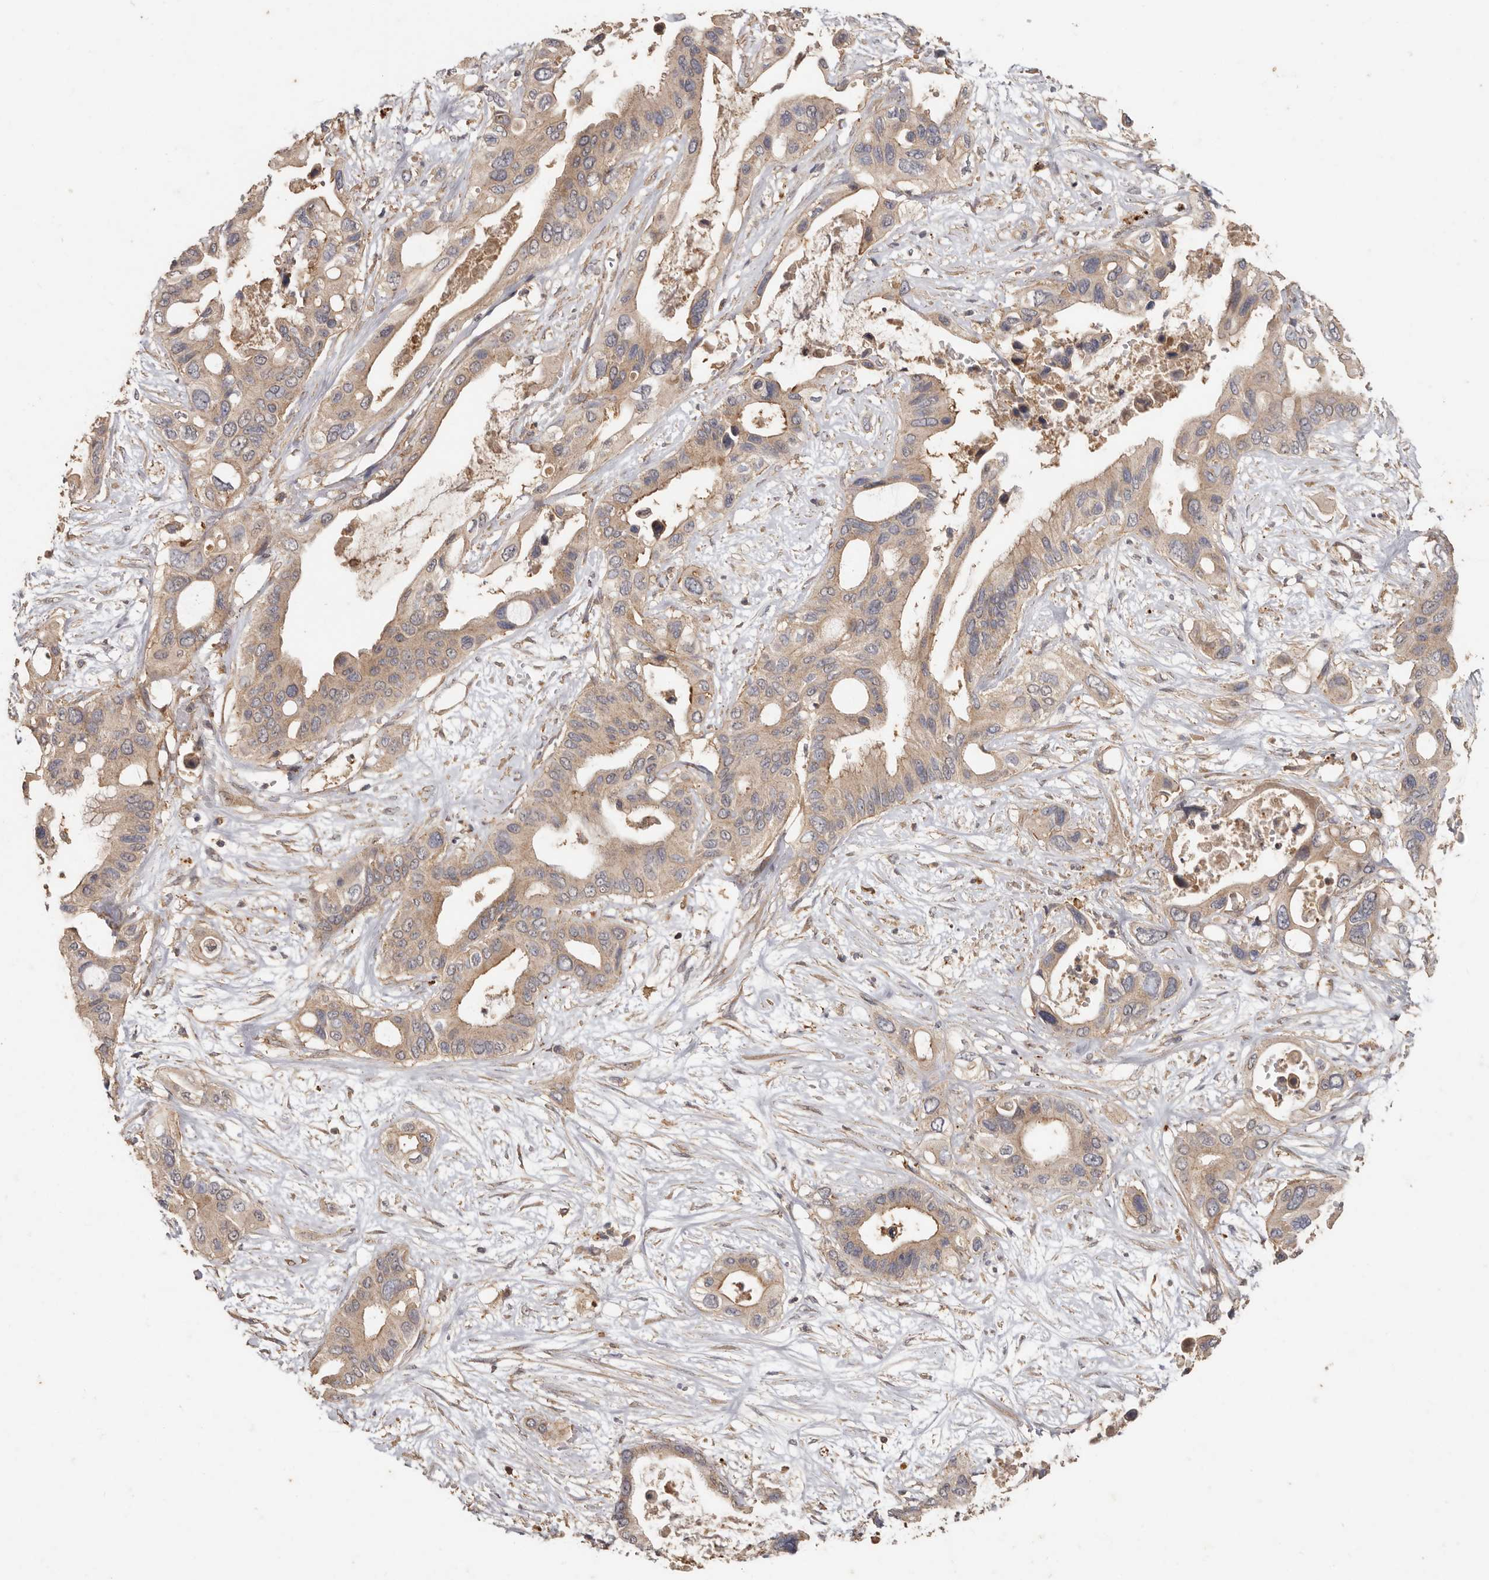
{"staining": {"intensity": "weak", "quantity": ">75%", "location": "cytoplasmic/membranous"}, "tissue": "pancreatic cancer", "cell_type": "Tumor cells", "image_type": "cancer", "snomed": [{"axis": "morphology", "description": "Adenocarcinoma, NOS"}, {"axis": "topography", "description": "Pancreas"}], "caption": "Pancreatic cancer tissue reveals weak cytoplasmic/membranous positivity in approximately >75% of tumor cells", "gene": "RWDD1", "patient": {"sex": "male", "age": 66}}